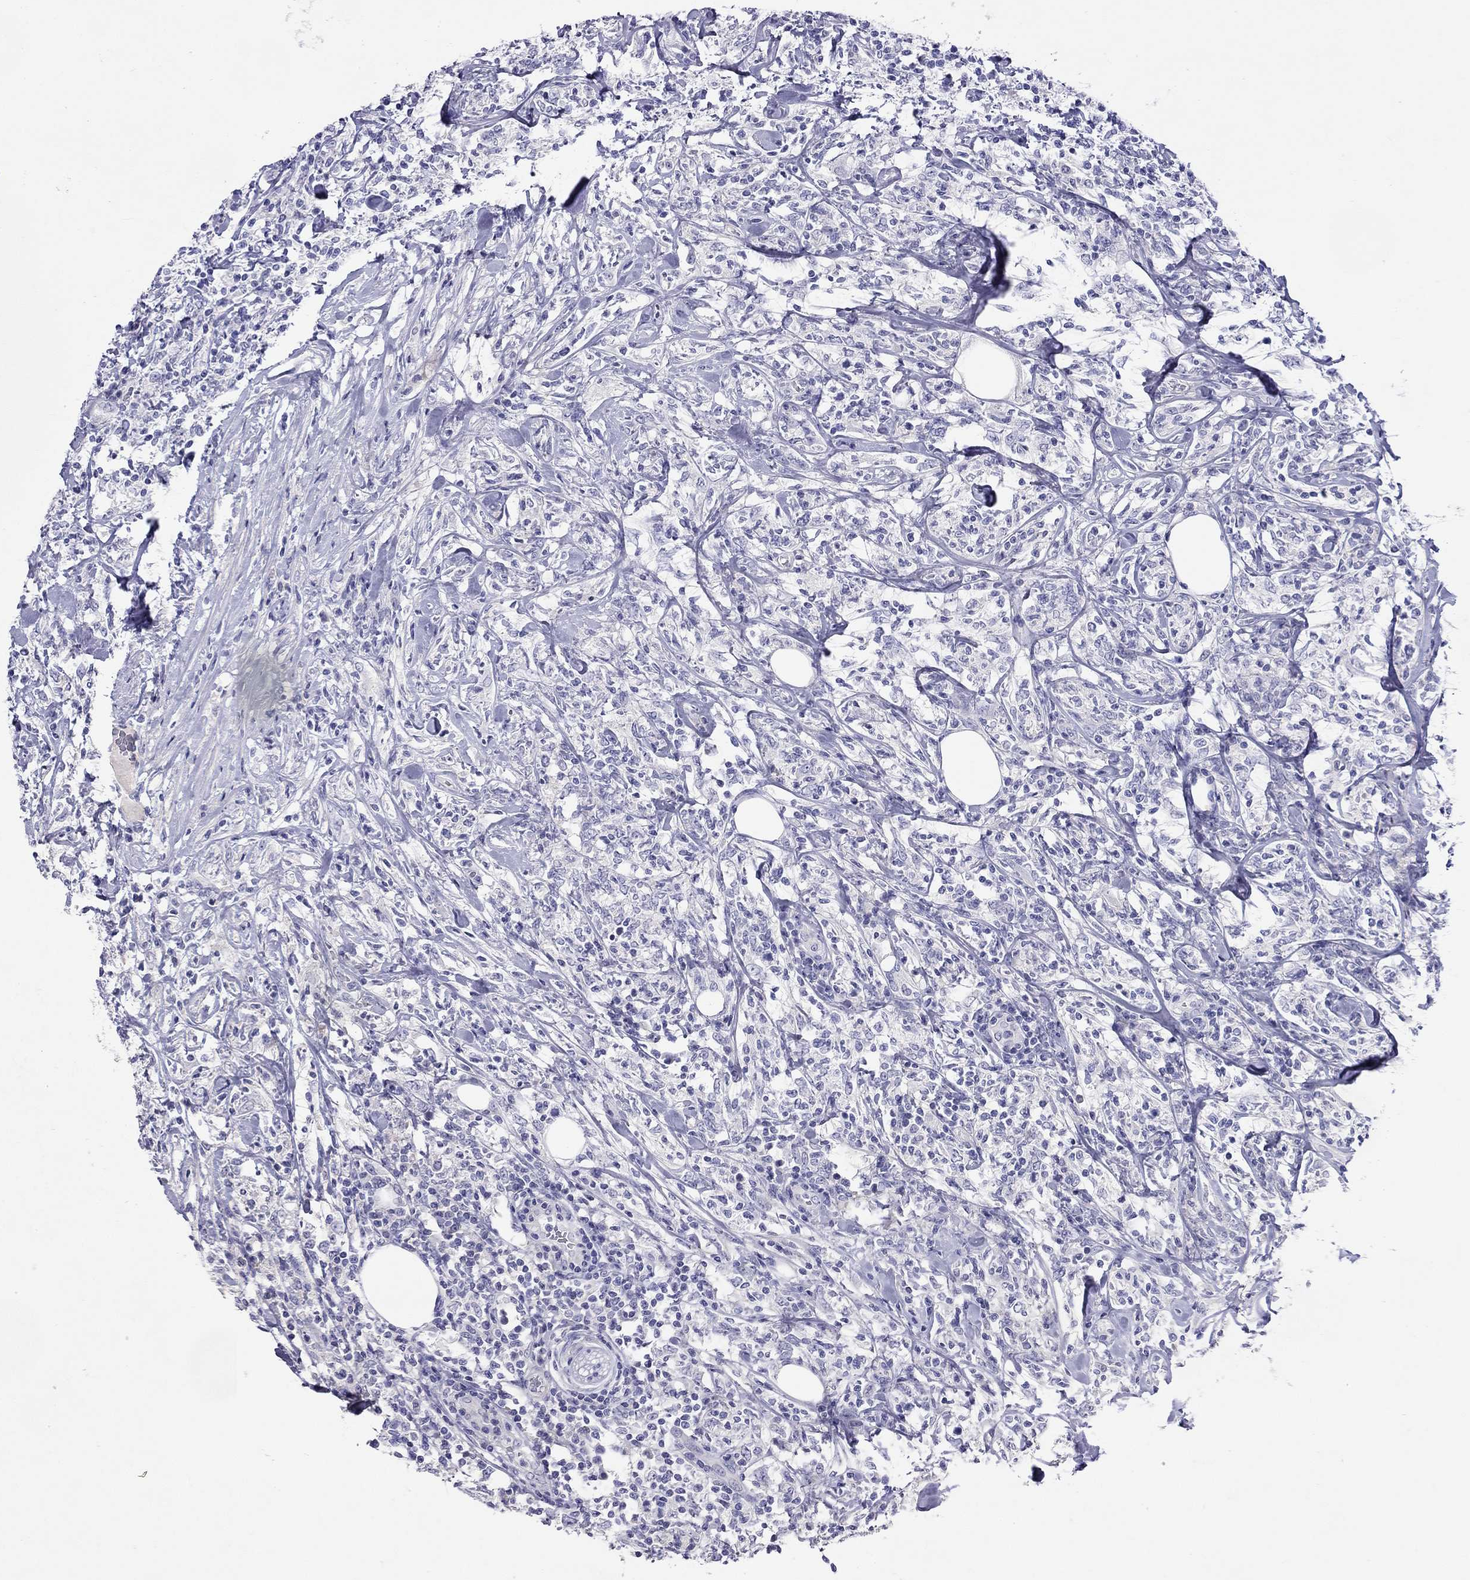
{"staining": {"intensity": "negative", "quantity": "none", "location": "none"}, "tissue": "lymphoma", "cell_type": "Tumor cells", "image_type": "cancer", "snomed": [{"axis": "morphology", "description": "Malignant lymphoma, non-Hodgkin's type, High grade"}, {"axis": "topography", "description": "Lymph node"}], "caption": "A photomicrograph of lymphoma stained for a protein shows no brown staining in tumor cells.", "gene": "GNAT3", "patient": {"sex": "female", "age": 84}}